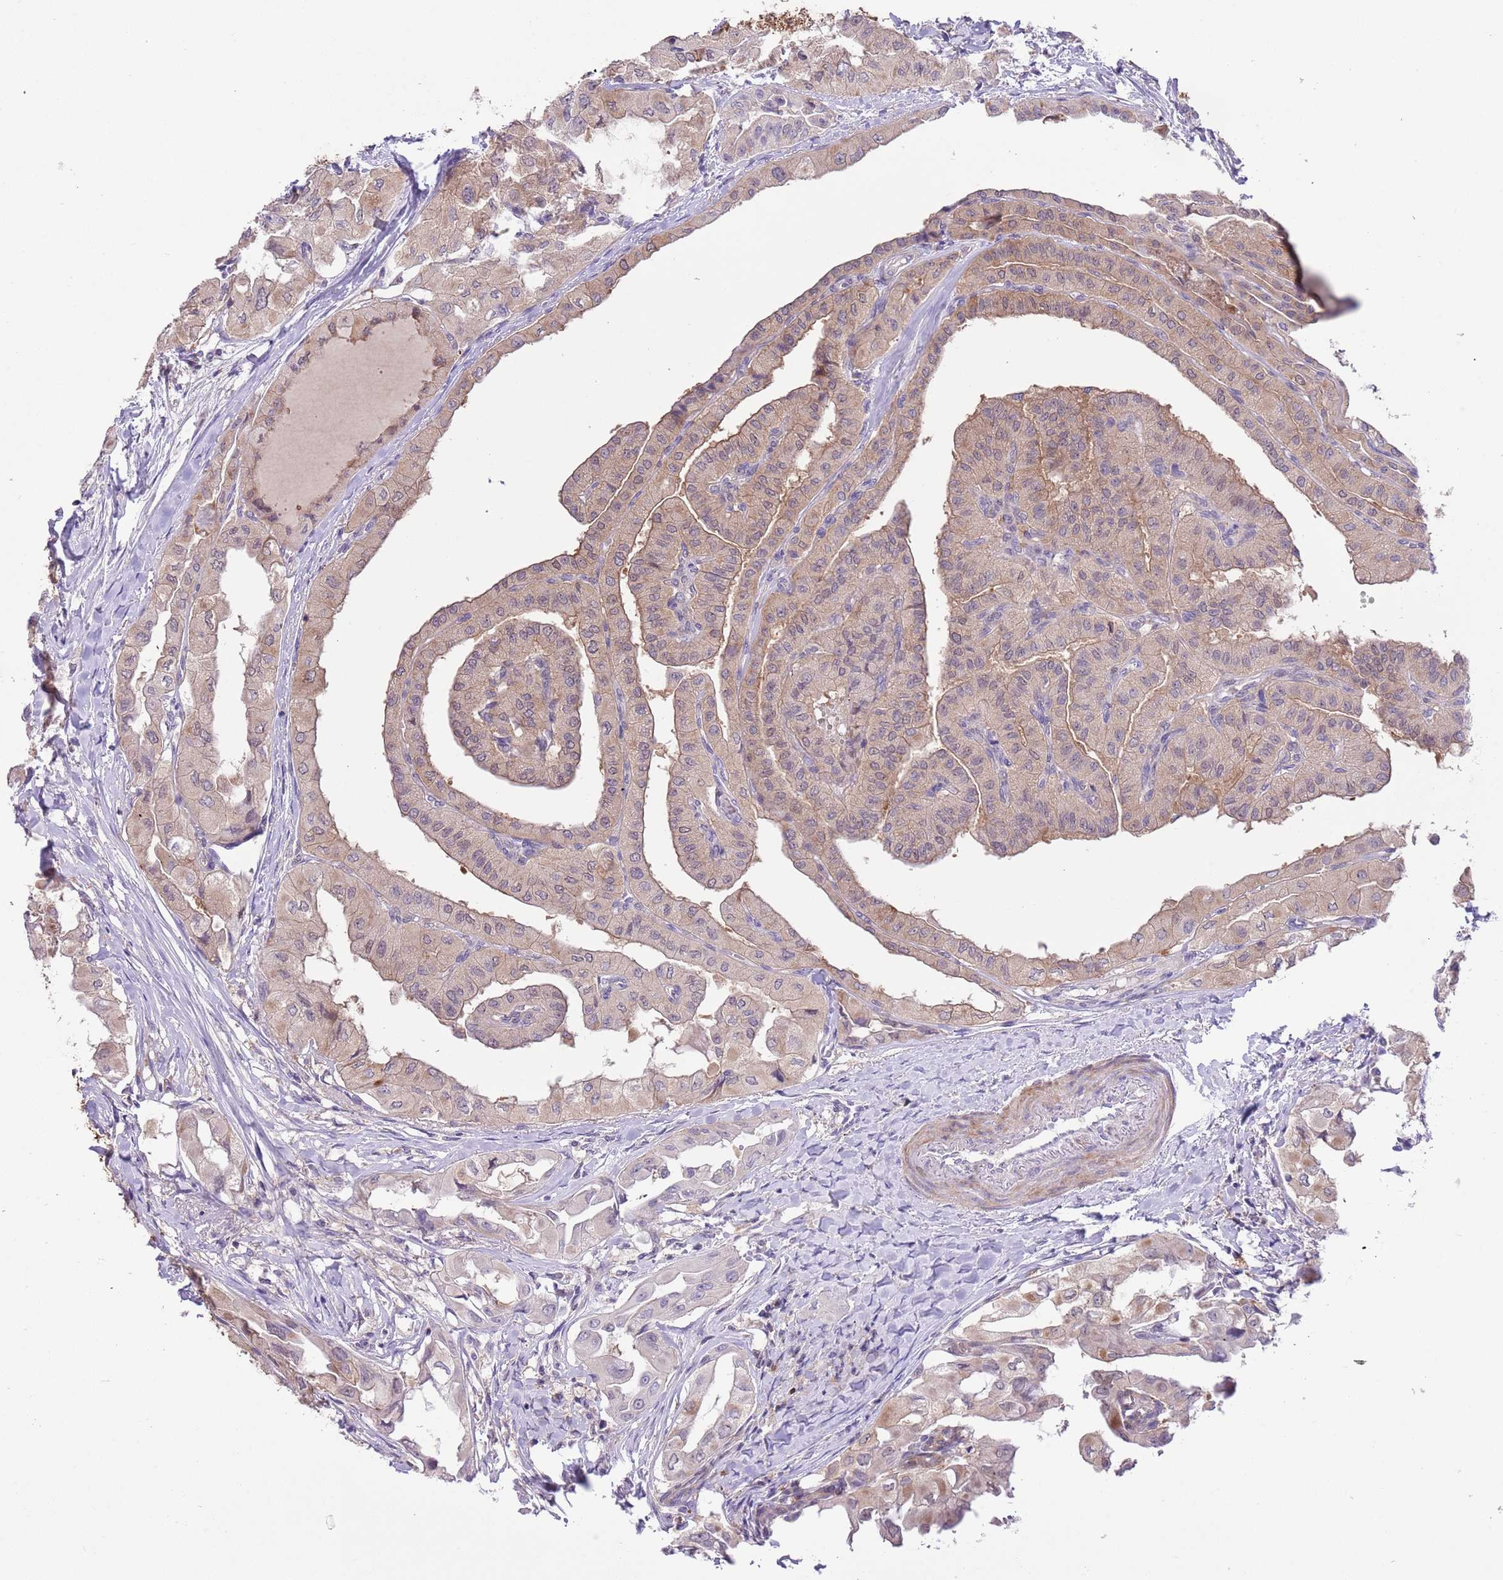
{"staining": {"intensity": "weak", "quantity": ">75%", "location": "cytoplasmic/membranous"}, "tissue": "thyroid cancer", "cell_type": "Tumor cells", "image_type": "cancer", "snomed": [{"axis": "morphology", "description": "Papillary adenocarcinoma, NOS"}, {"axis": "topography", "description": "Thyroid gland"}], "caption": "Protein expression analysis of thyroid papillary adenocarcinoma reveals weak cytoplasmic/membranous positivity in approximately >75% of tumor cells.", "gene": "PRR32", "patient": {"sex": "female", "age": 59}}